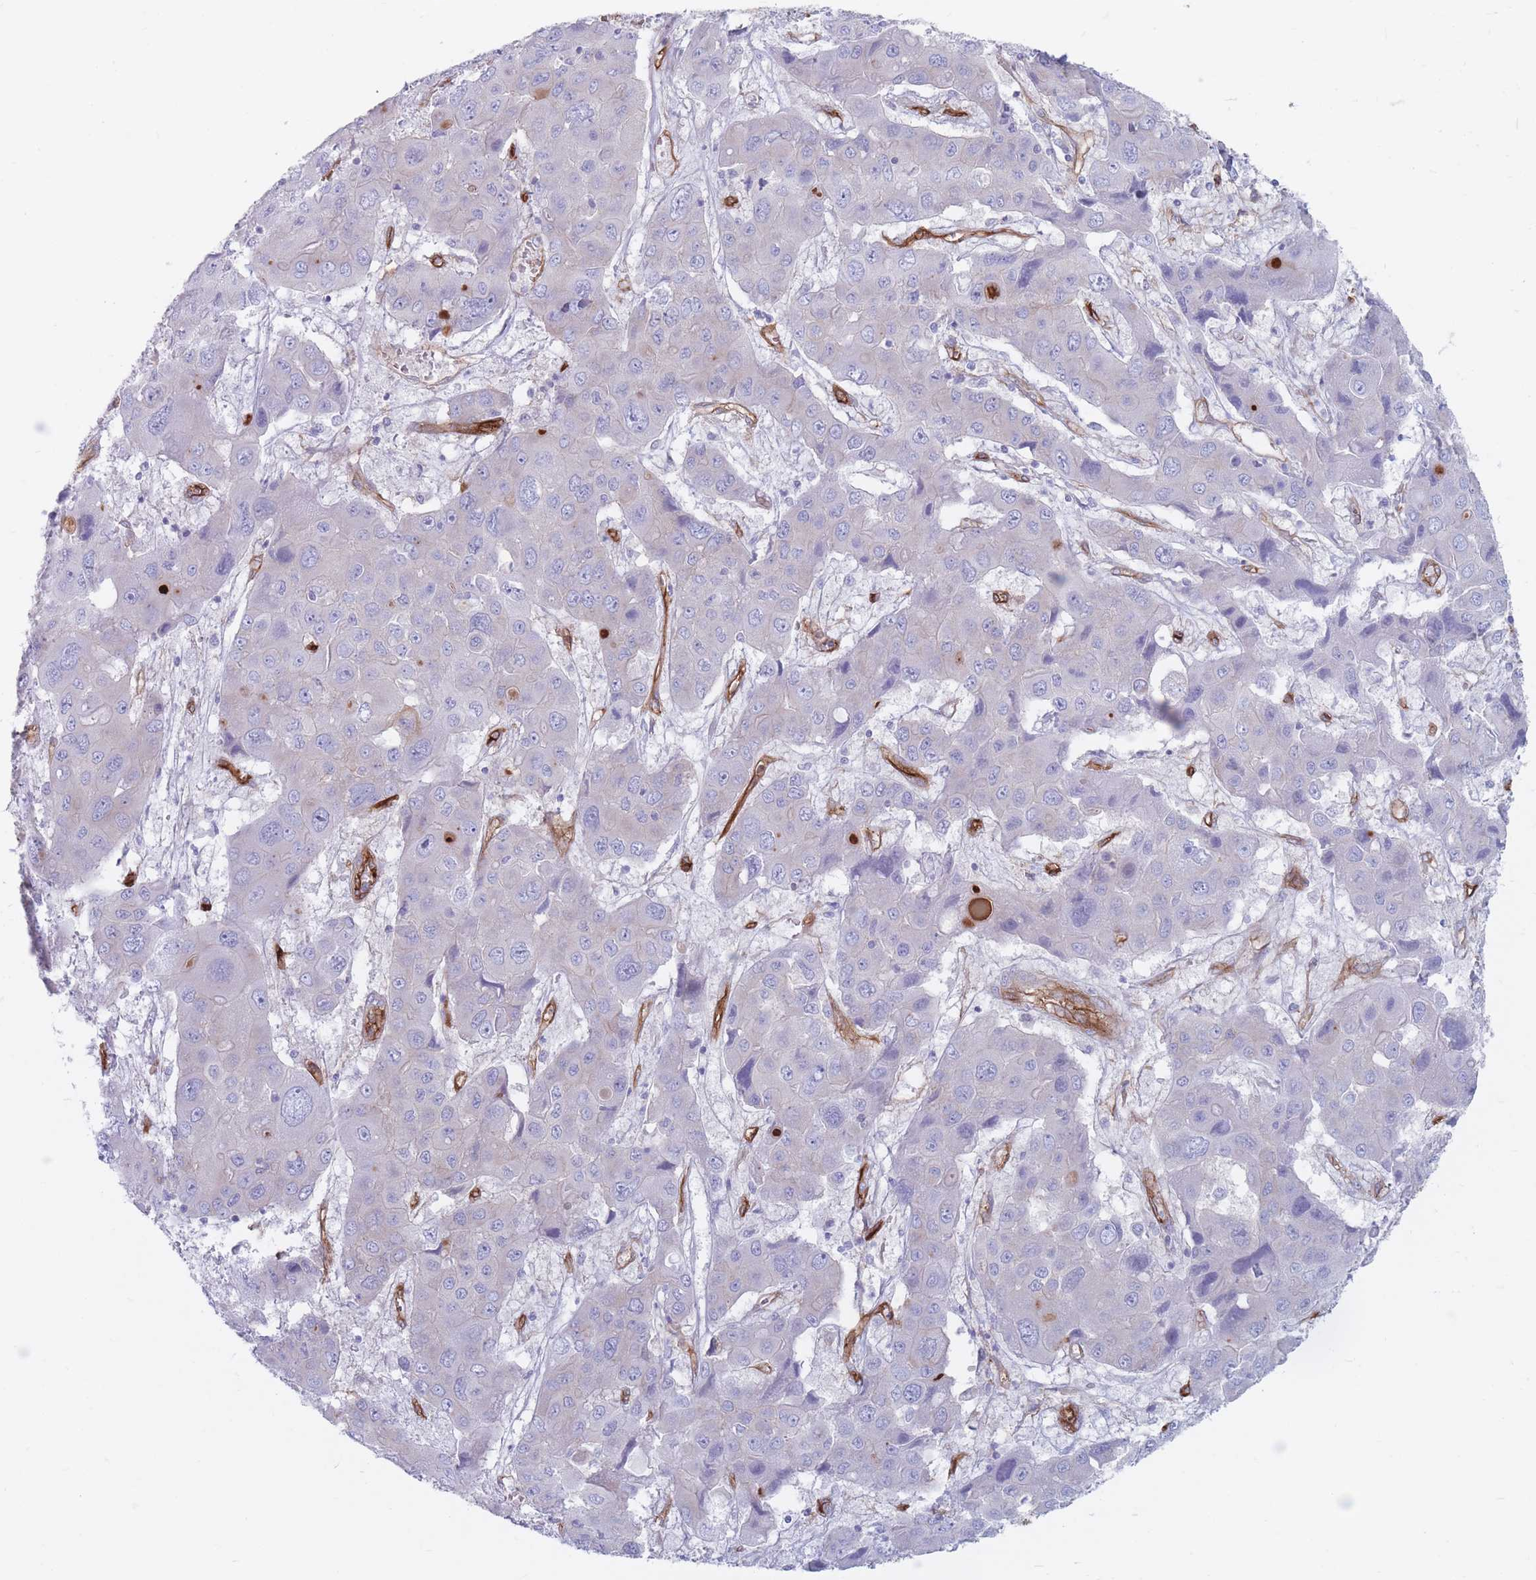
{"staining": {"intensity": "negative", "quantity": "none", "location": "none"}, "tissue": "liver cancer", "cell_type": "Tumor cells", "image_type": "cancer", "snomed": [{"axis": "morphology", "description": "Cholangiocarcinoma"}, {"axis": "topography", "description": "Liver"}], "caption": "Immunohistochemical staining of human cholangiocarcinoma (liver) reveals no significant staining in tumor cells. The staining is performed using DAB (3,3'-diaminobenzidine) brown chromogen with nuclei counter-stained in using hematoxylin.", "gene": "PLPP1", "patient": {"sex": "male", "age": 67}}